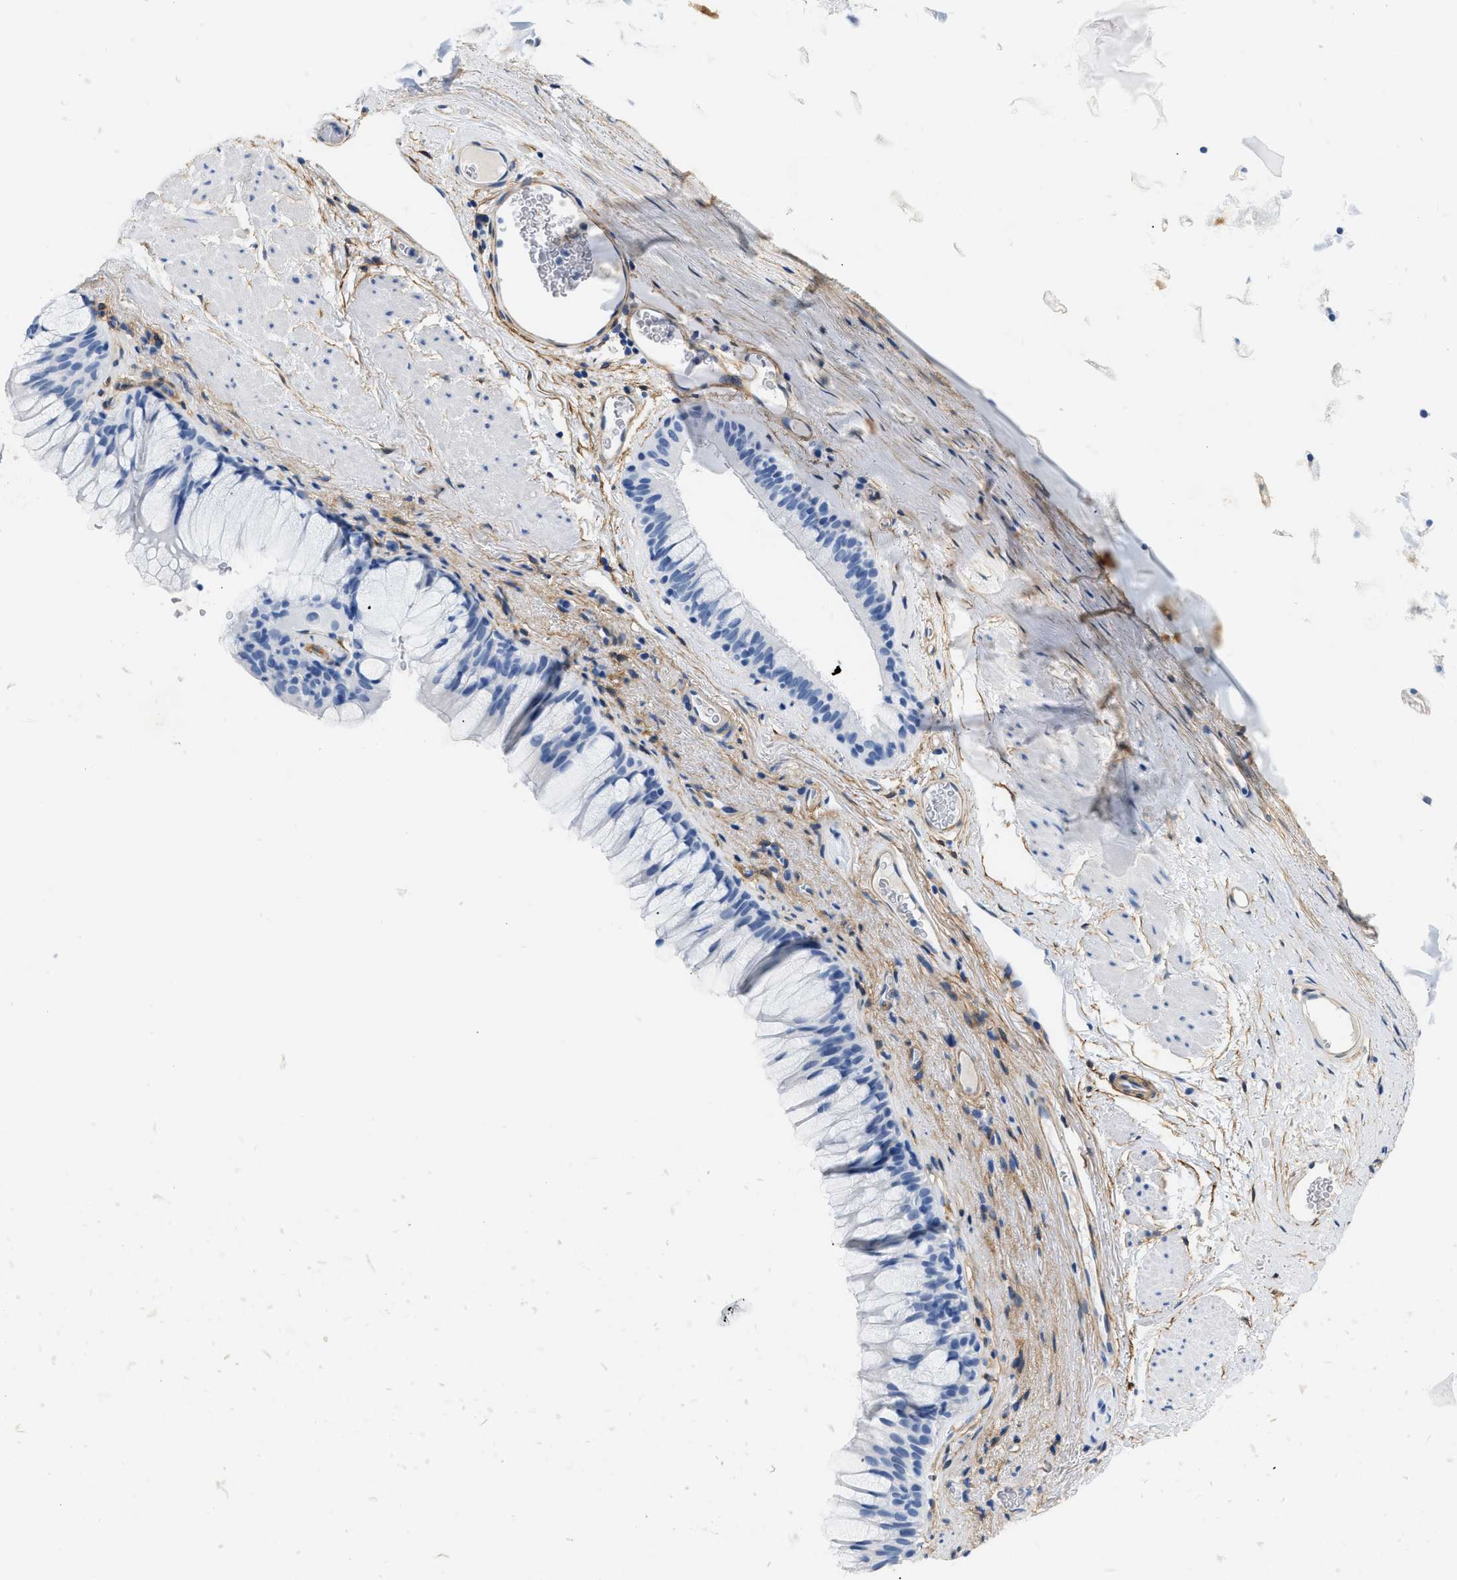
{"staining": {"intensity": "negative", "quantity": "none", "location": "none"}, "tissue": "bronchus", "cell_type": "Respiratory epithelial cells", "image_type": "normal", "snomed": [{"axis": "morphology", "description": "Normal tissue, NOS"}, {"axis": "topography", "description": "Cartilage tissue"}, {"axis": "topography", "description": "Bronchus"}], "caption": "This image is of unremarkable bronchus stained with IHC to label a protein in brown with the nuclei are counter-stained blue. There is no positivity in respiratory epithelial cells.", "gene": "PDGFRB", "patient": {"sex": "female", "age": 53}}